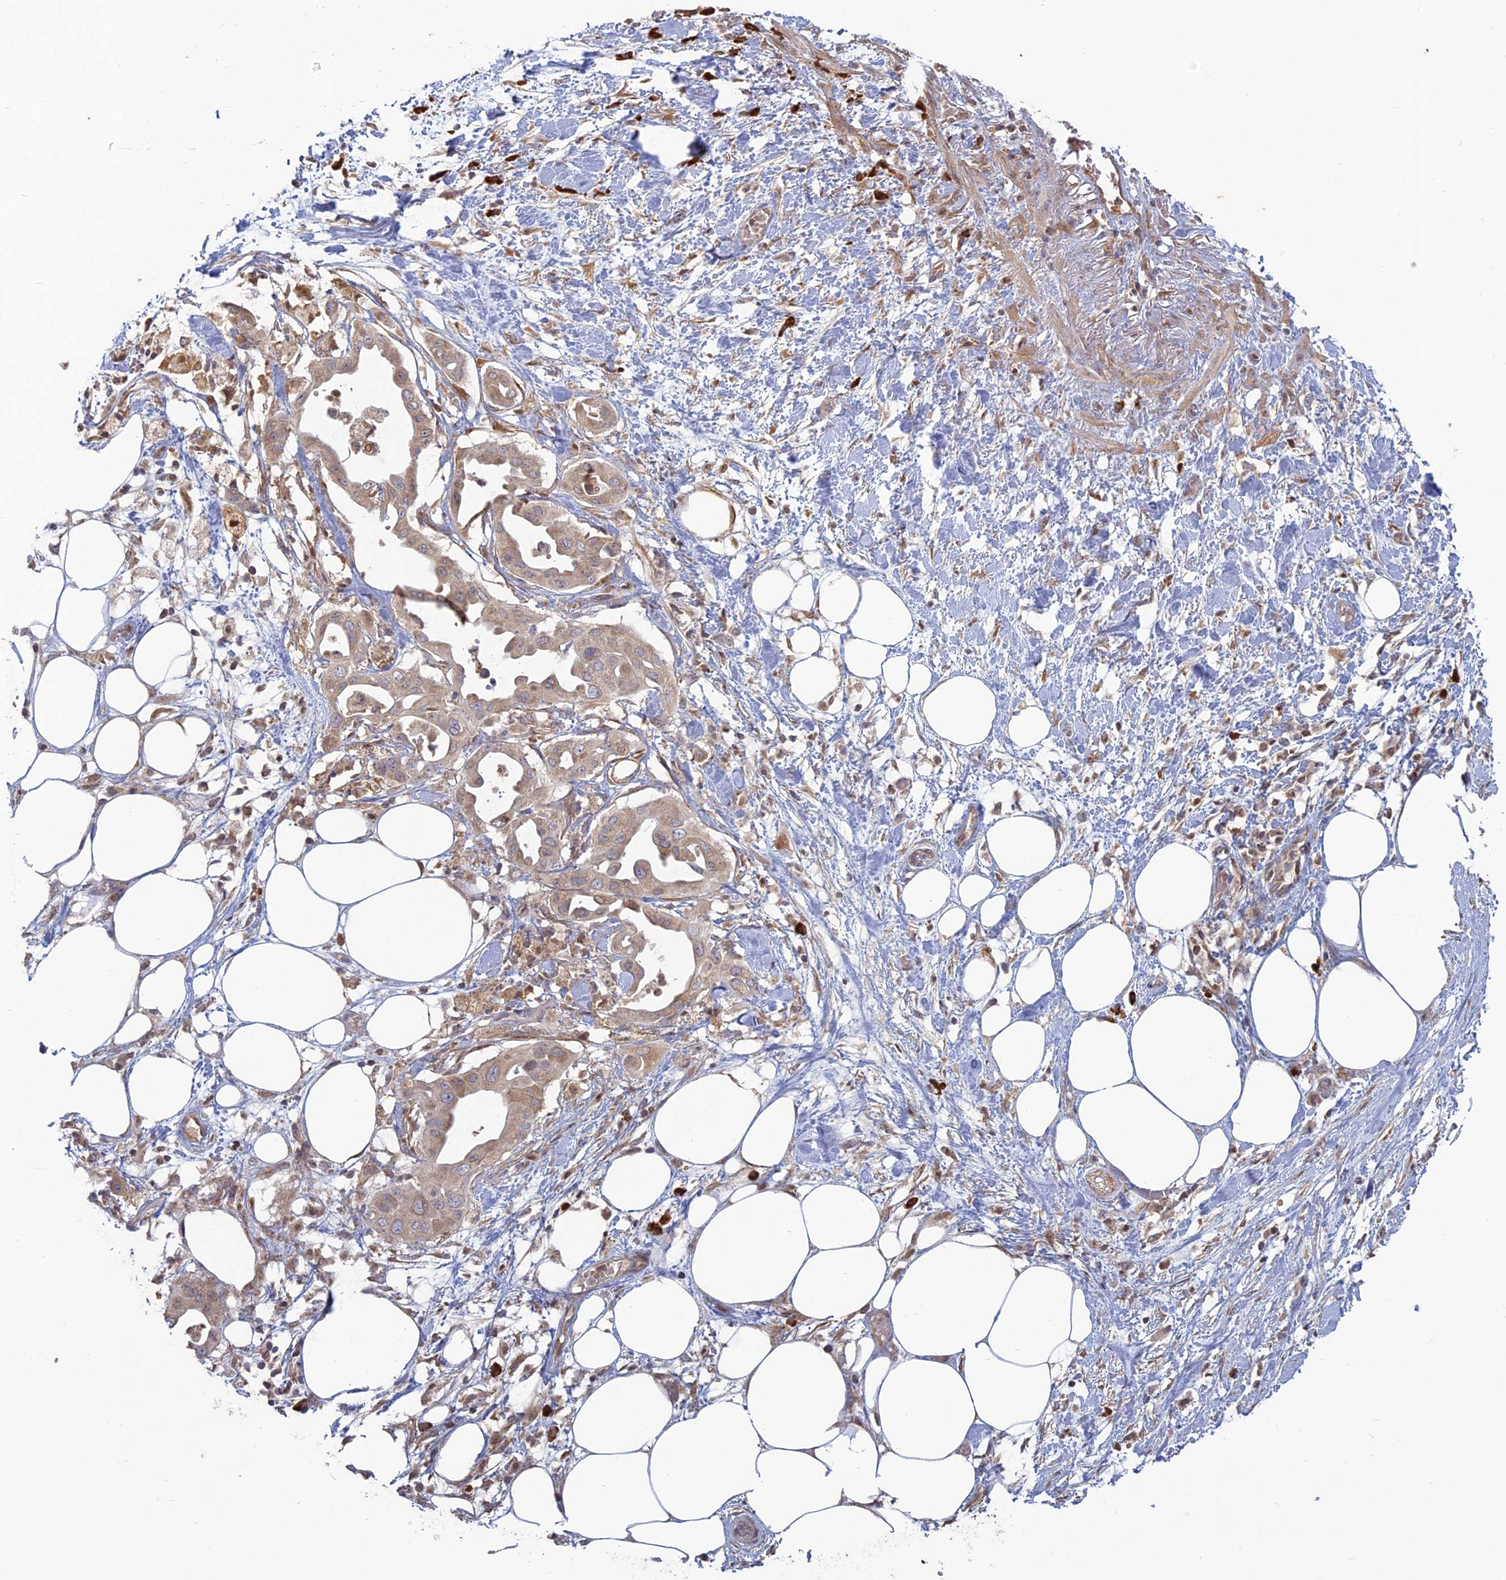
{"staining": {"intensity": "weak", "quantity": ">75%", "location": "cytoplasmic/membranous"}, "tissue": "pancreatic cancer", "cell_type": "Tumor cells", "image_type": "cancer", "snomed": [{"axis": "morphology", "description": "Adenocarcinoma, NOS"}, {"axis": "topography", "description": "Pancreas"}], "caption": "Brown immunohistochemical staining in human pancreatic adenocarcinoma reveals weak cytoplasmic/membranous expression in about >75% of tumor cells. (IHC, brightfield microscopy, high magnification).", "gene": "TMEM208", "patient": {"sex": "male", "age": 68}}